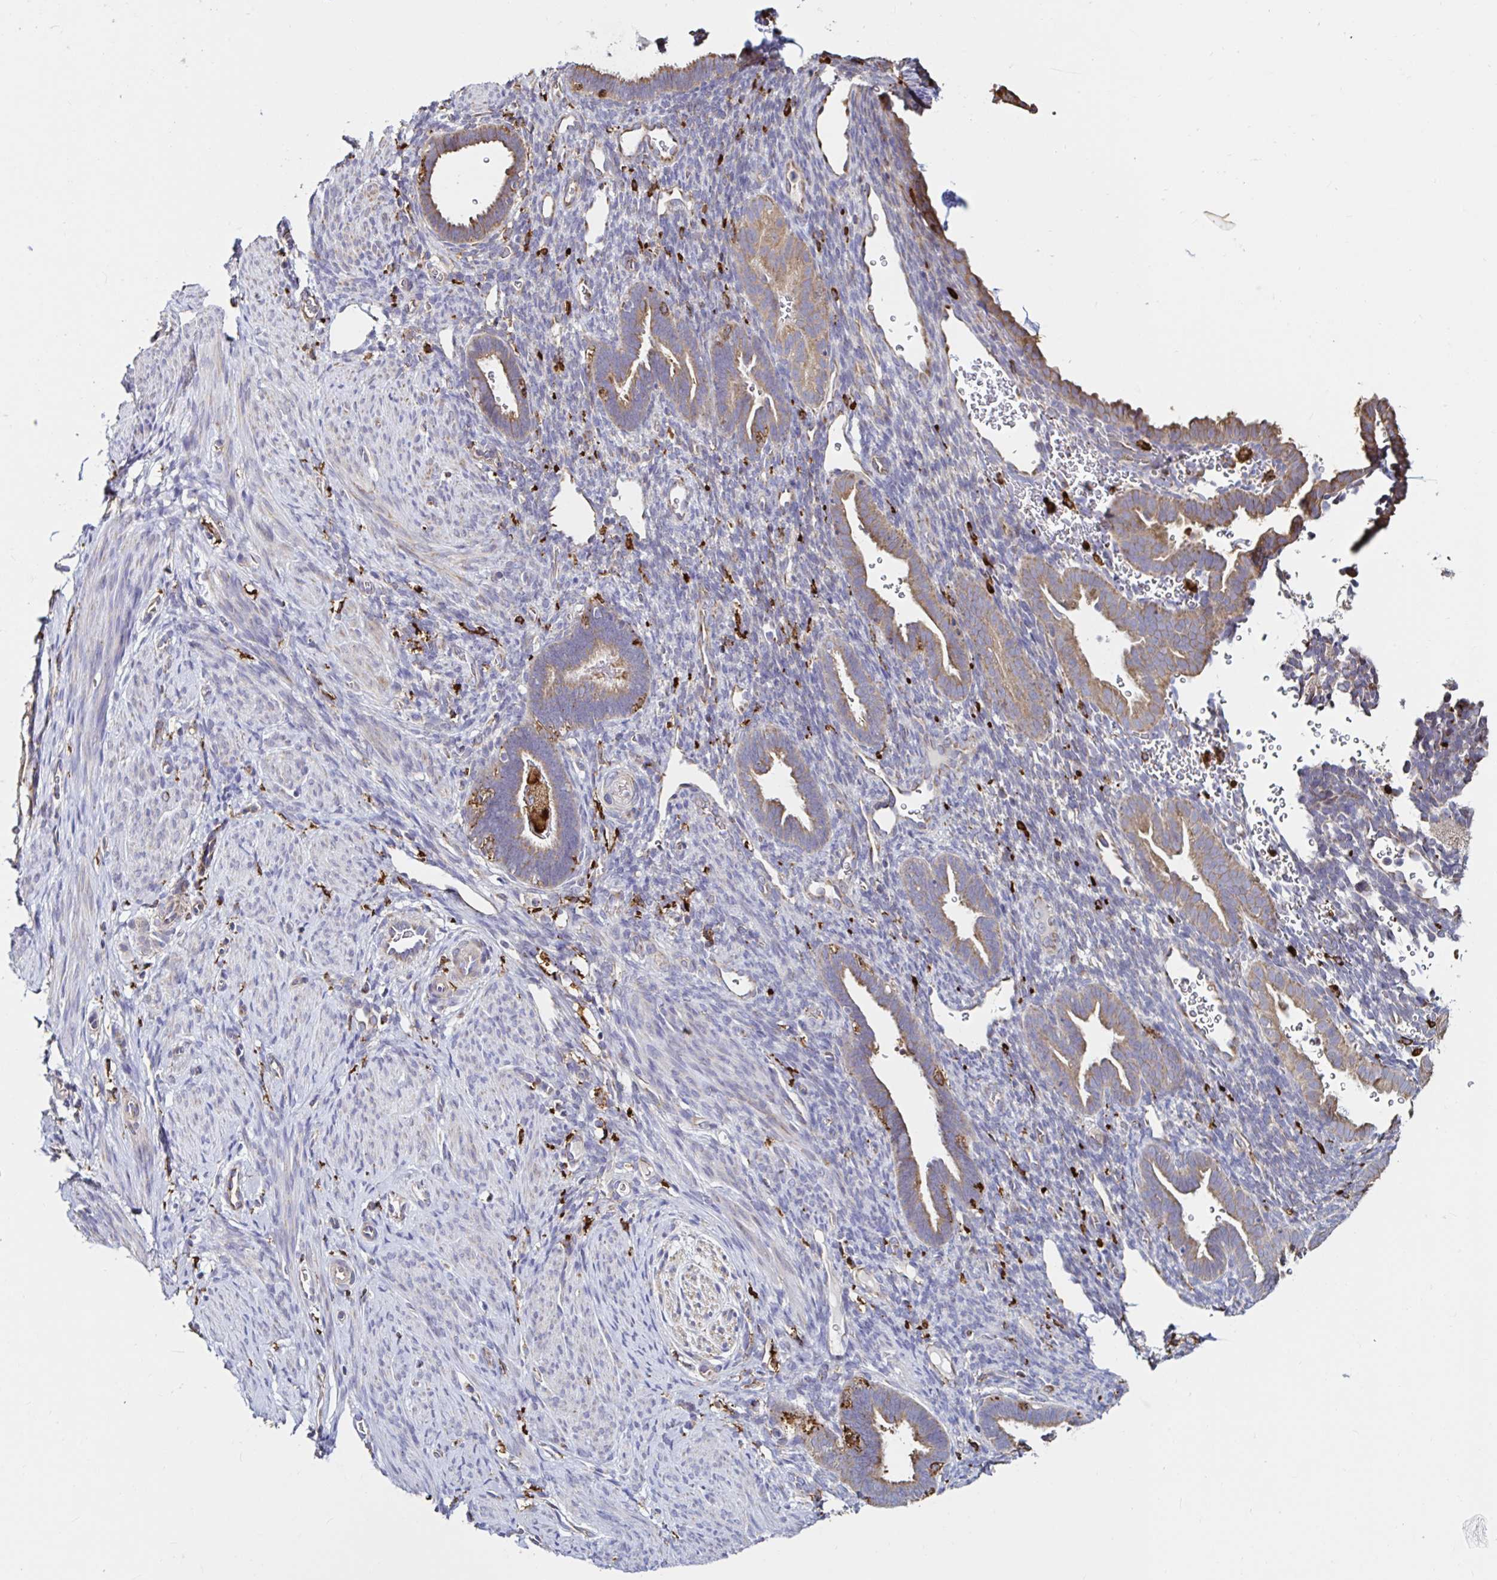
{"staining": {"intensity": "negative", "quantity": "none", "location": "none"}, "tissue": "endometrium", "cell_type": "Cells in endometrial stroma", "image_type": "normal", "snomed": [{"axis": "morphology", "description": "Normal tissue, NOS"}, {"axis": "topography", "description": "Endometrium"}], "caption": "Cells in endometrial stroma show no significant protein positivity in unremarkable endometrium. The staining was performed using DAB (3,3'-diaminobenzidine) to visualize the protein expression in brown, while the nuclei were stained in blue with hematoxylin (Magnification: 20x).", "gene": "MSR1", "patient": {"sex": "female", "age": 34}}